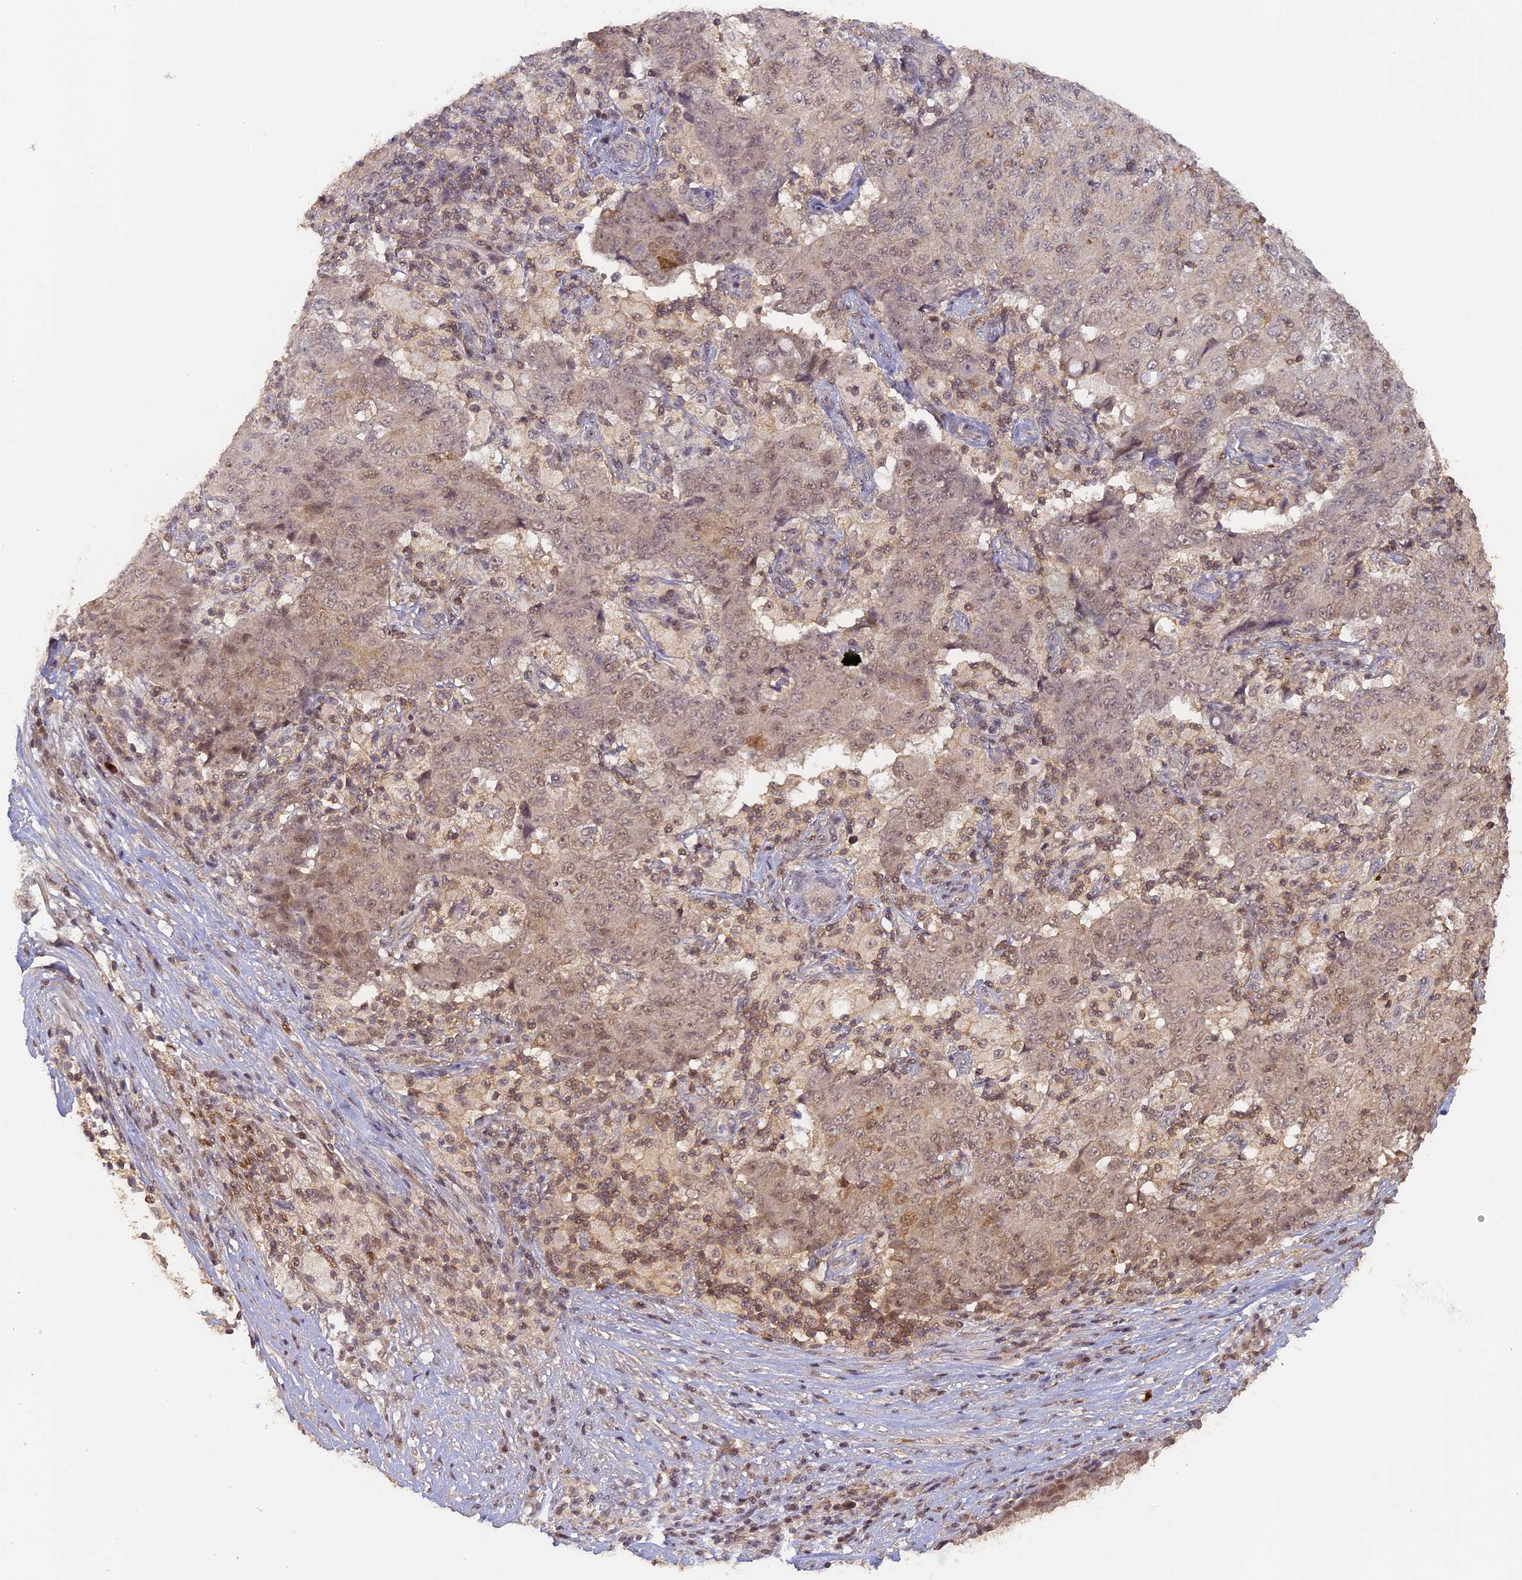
{"staining": {"intensity": "weak", "quantity": ">75%", "location": "nuclear"}, "tissue": "ovarian cancer", "cell_type": "Tumor cells", "image_type": "cancer", "snomed": [{"axis": "morphology", "description": "Carcinoma, endometroid"}, {"axis": "topography", "description": "Ovary"}], "caption": "Immunohistochemical staining of human ovarian cancer exhibits weak nuclear protein staining in about >75% of tumor cells. Using DAB (brown) and hematoxylin (blue) stains, captured at high magnification using brightfield microscopy.", "gene": "MYBL2", "patient": {"sex": "female", "age": 42}}